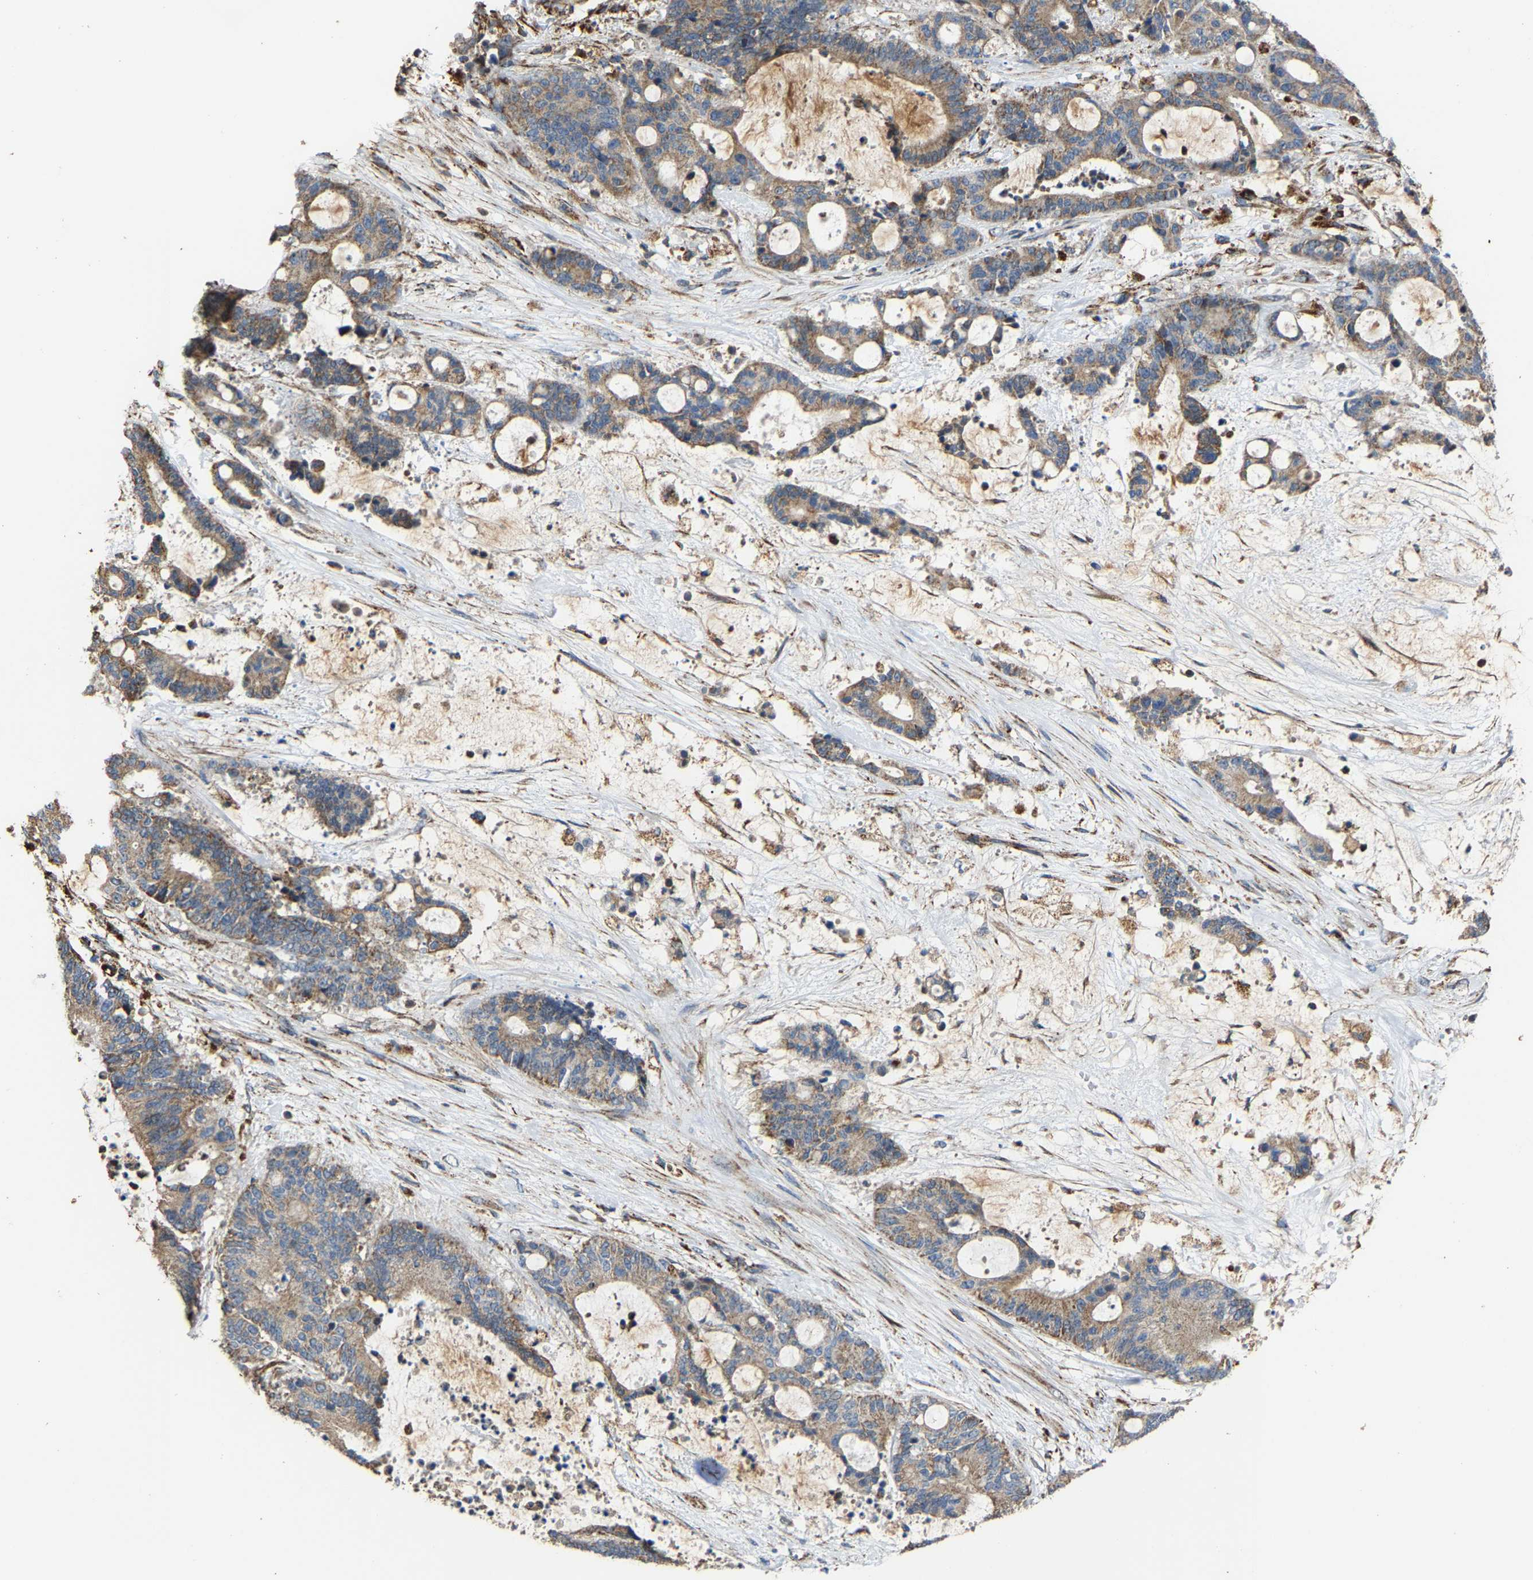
{"staining": {"intensity": "moderate", "quantity": ">75%", "location": "cytoplasmic/membranous"}, "tissue": "liver cancer", "cell_type": "Tumor cells", "image_type": "cancer", "snomed": [{"axis": "morphology", "description": "Normal tissue, NOS"}, {"axis": "morphology", "description": "Cholangiocarcinoma"}, {"axis": "topography", "description": "Liver"}, {"axis": "topography", "description": "Peripheral nerve tissue"}], "caption": "This is an image of IHC staining of liver cholangiocarcinoma, which shows moderate staining in the cytoplasmic/membranous of tumor cells.", "gene": "NDUFV3", "patient": {"sex": "female", "age": 73}}